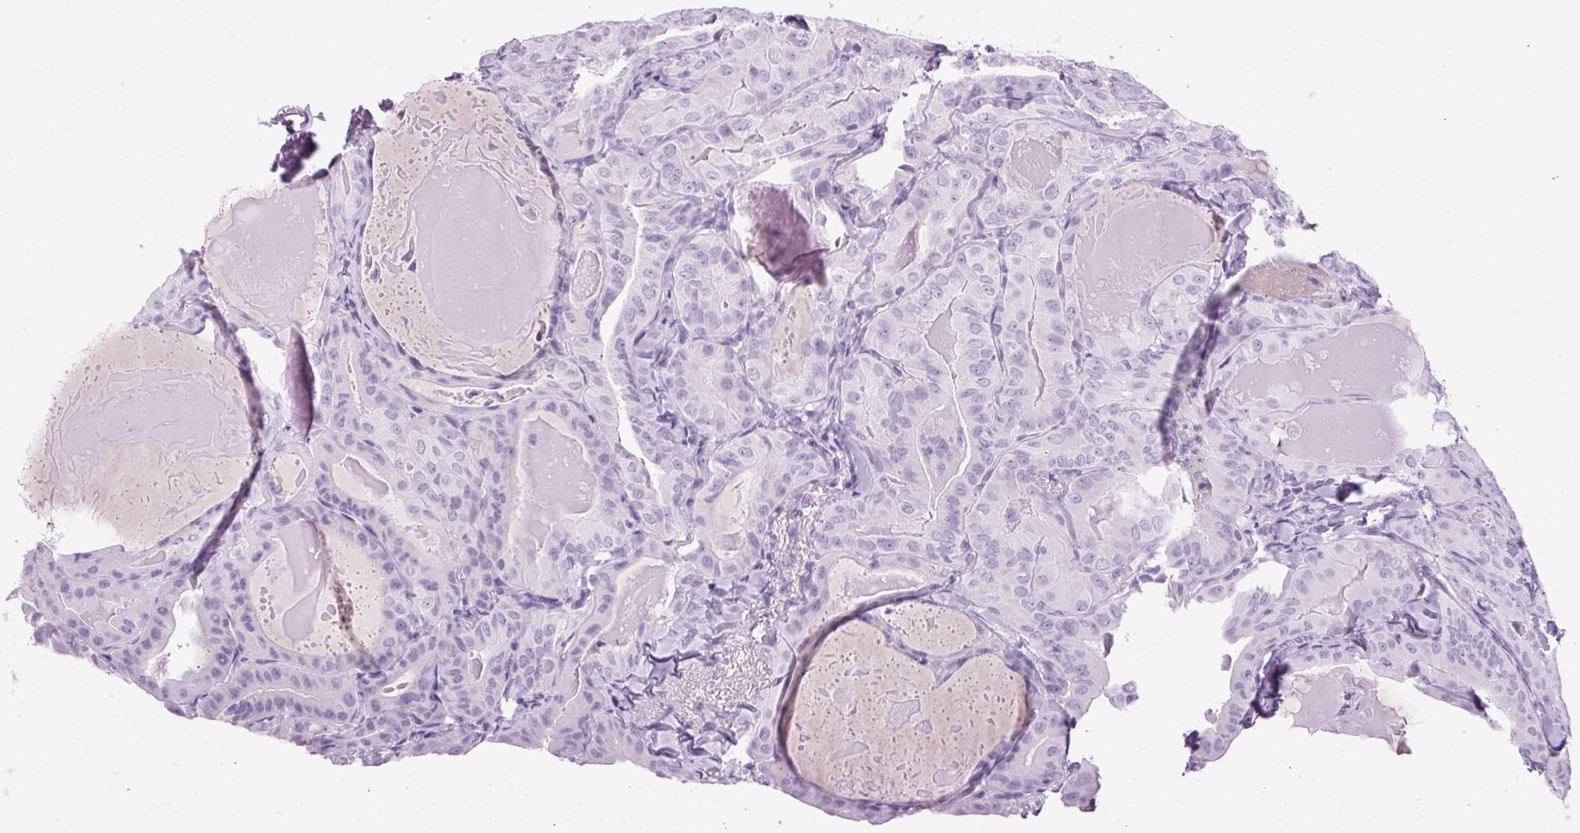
{"staining": {"intensity": "negative", "quantity": "none", "location": "none"}, "tissue": "thyroid cancer", "cell_type": "Tumor cells", "image_type": "cancer", "snomed": [{"axis": "morphology", "description": "Papillary adenocarcinoma, NOS"}, {"axis": "topography", "description": "Thyroid gland"}], "caption": "Immunohistochemistry (IHC) photomicrograph of neoplastic tissue: human thyroid cancer (papillary adenocarcinoma) stained with DAB (3,3'-diaminobenzidine) shows no significant protein staining in tumor cells. Brightfield microscopy of immunohistochemistry stained with DAB (brown) and hematoxylin (blue), captured at high magnification.", "gene": "B3GNT4", "patient": {"sex": "female", "age": 68}}